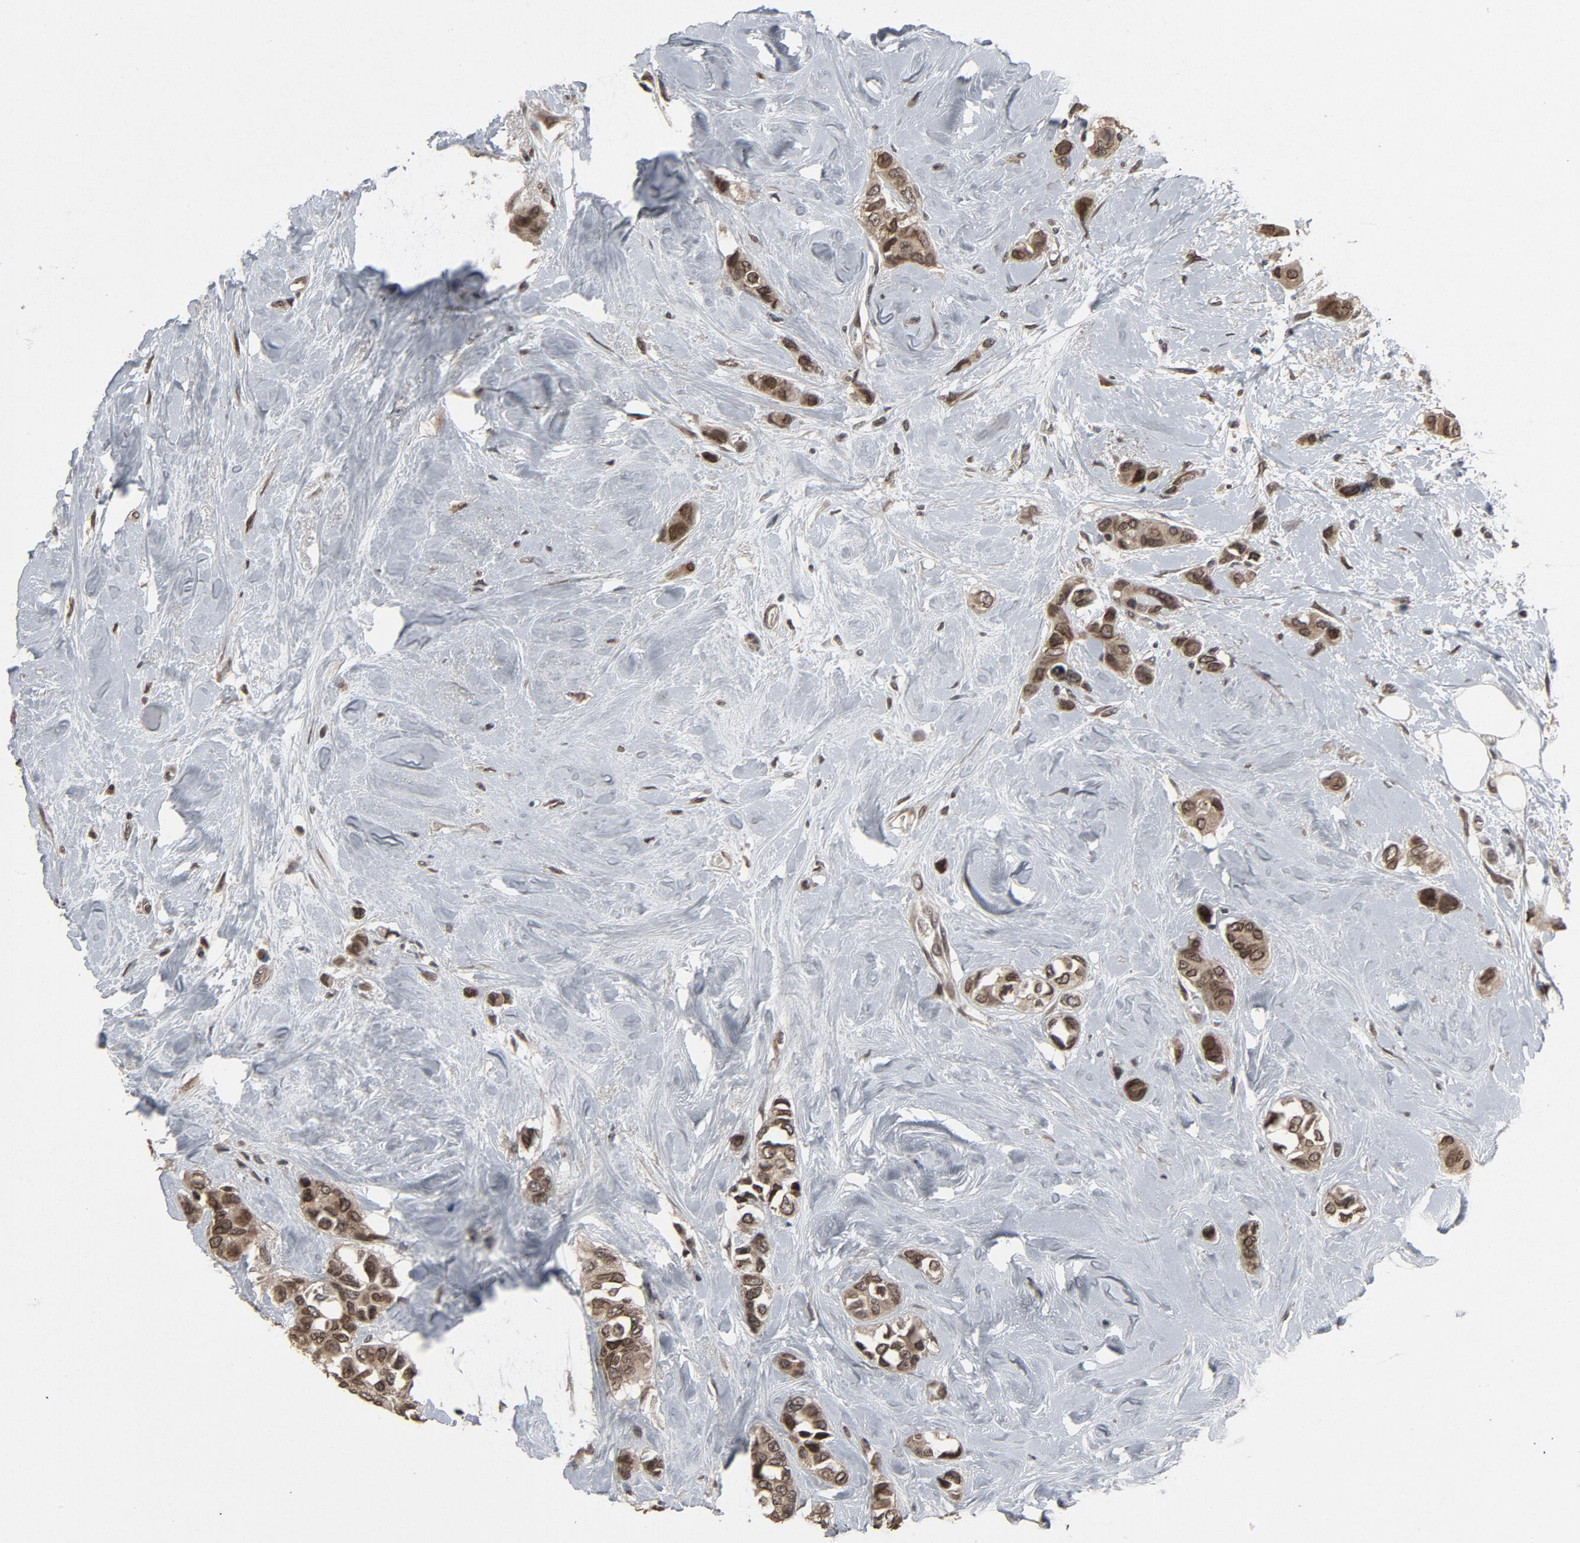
{"staining": {"intensity": "moderate", "quantity": ">75%", "location": "cytoplasmic/membranous"}, "tissue": "breast cancer", "cell_type": "Tumor cells", "image_type": "cancer", "snomed": [{"axis": "morphology", "description": "Duct carcinoma"}, {"axis": "topography", "description": "Breast"}], "caption": "DAB immunohistochemical staining of human breast cancer exhibits moderate cytoplasmic/membranous protein positivity in about >75% of tumor cells.", "gene": "POM121", "patient": {"sex": "female", "age": 51}}